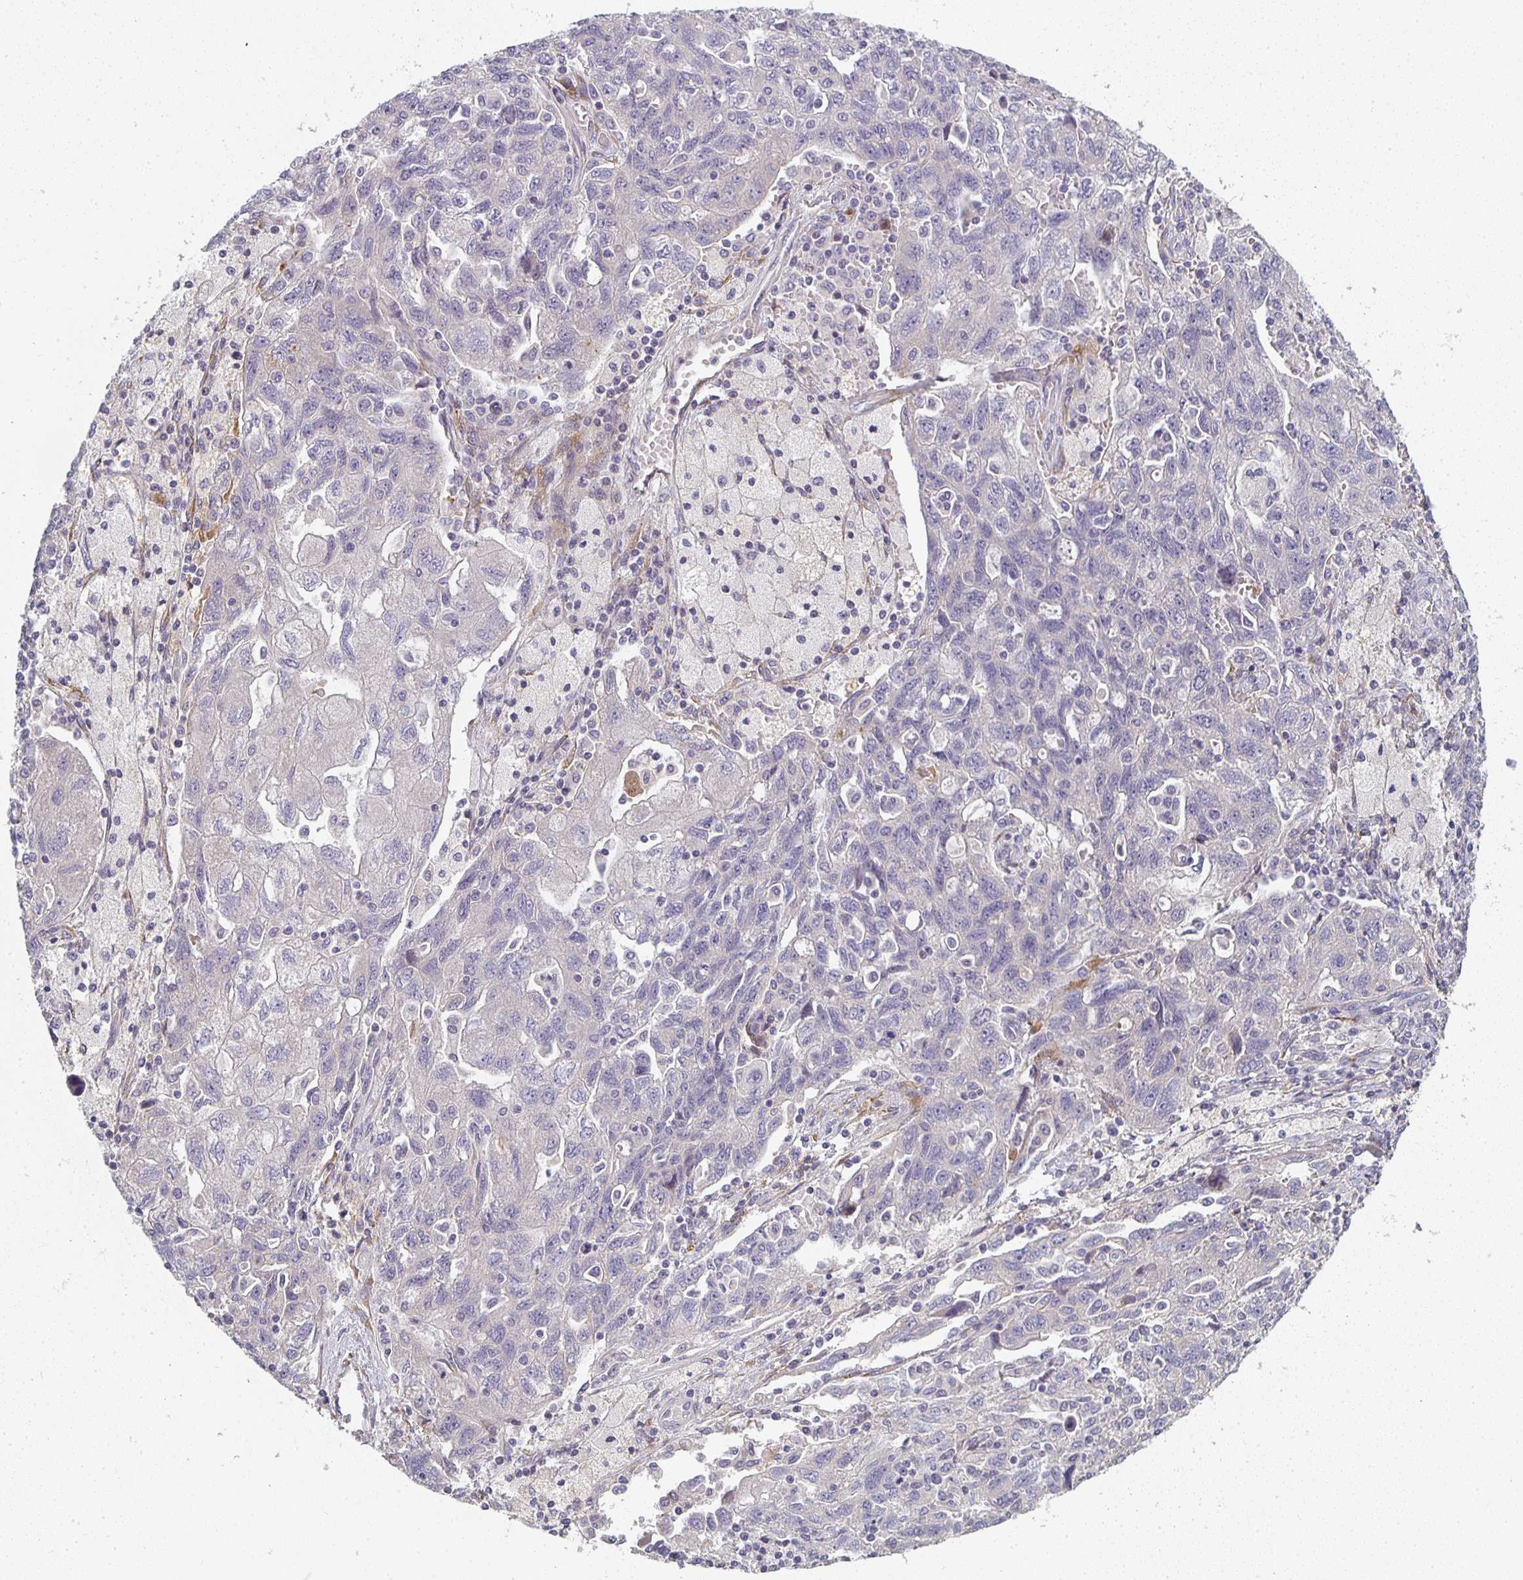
{"staining": {"intensity": "negative", "quantity": "none", "location": "none"}, "tissue": "ovarian cancer", "cell_type": "Tumor cells", "image_type": "cancer", "snomed": [{"axis": "morphology", "description": "Carcinoma, NOS"}, {"axis": "morphology", "description": "Cystadenocarcinoma, serous, NOS"}, {"axis": "topography", "description": "Ovary"}], "caption": "A high-resolution micrograph shows immunohistochemistry (IHC) staining of ovarian carcinoma, which shows no significant expression in tumor cells.", "gene": "CTHRC1", "patient": {"sex": "female", "age": 69}}